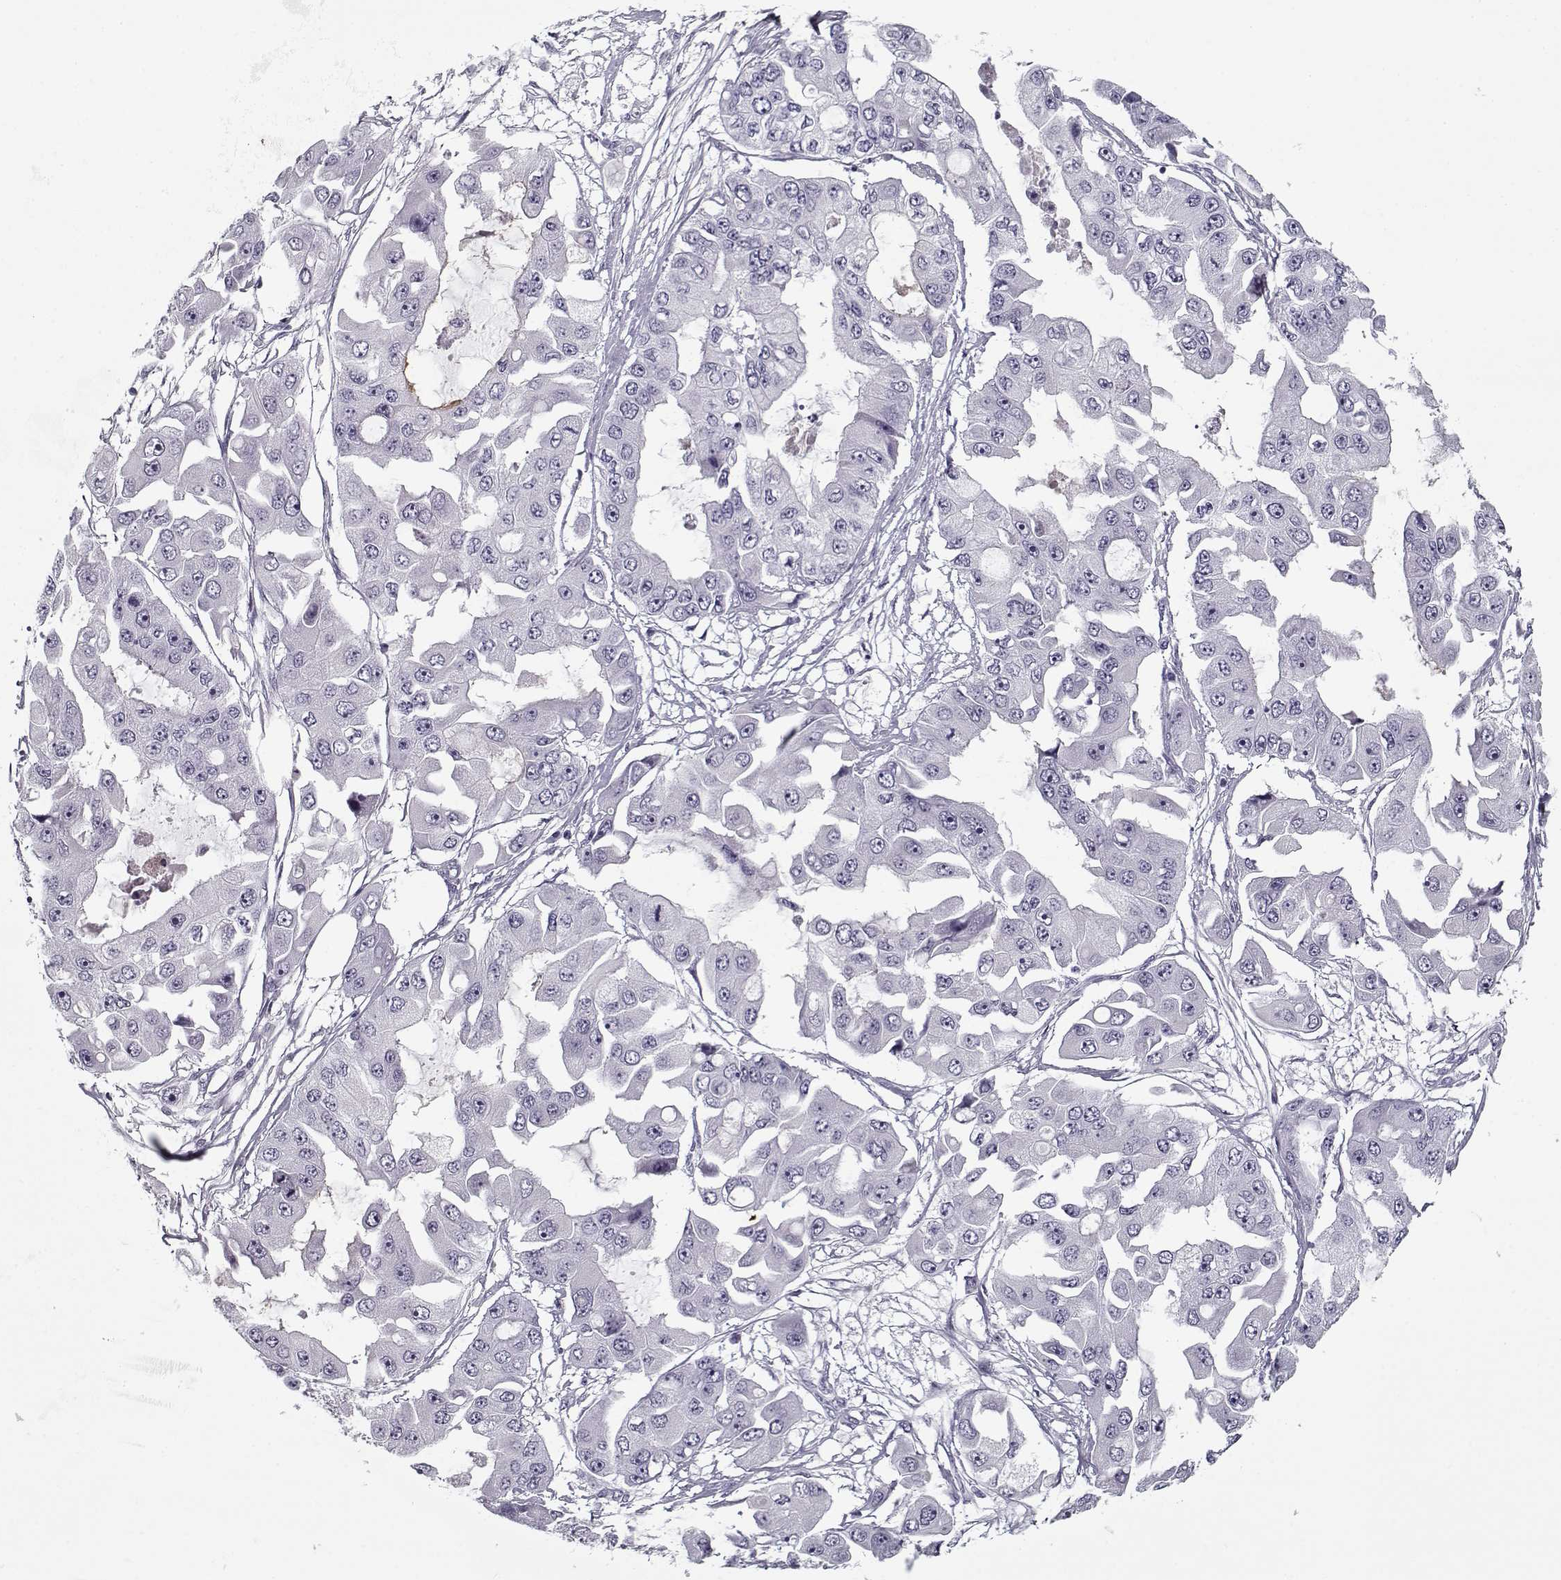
{"staining": {"intensity": "negative", "quantity": "none", "location": "none"}, "tissue": "ovarian cancer", "cell_type": "Tumor cells", "image_type": "cancer", "snomed": [{"axis": "morphology", "description": "Cystadenocarcinoma, serous, NOS"}, {"axis": "topography", "description": "Ovary"}], "caption": "Ovarian cancer (serous cystadenocarcinoma) was stained to show a protein in brown. There is no significant staining in tumor cells.", "gene": "SPACA9", "patient": {"sex": "female", "age": 56}}